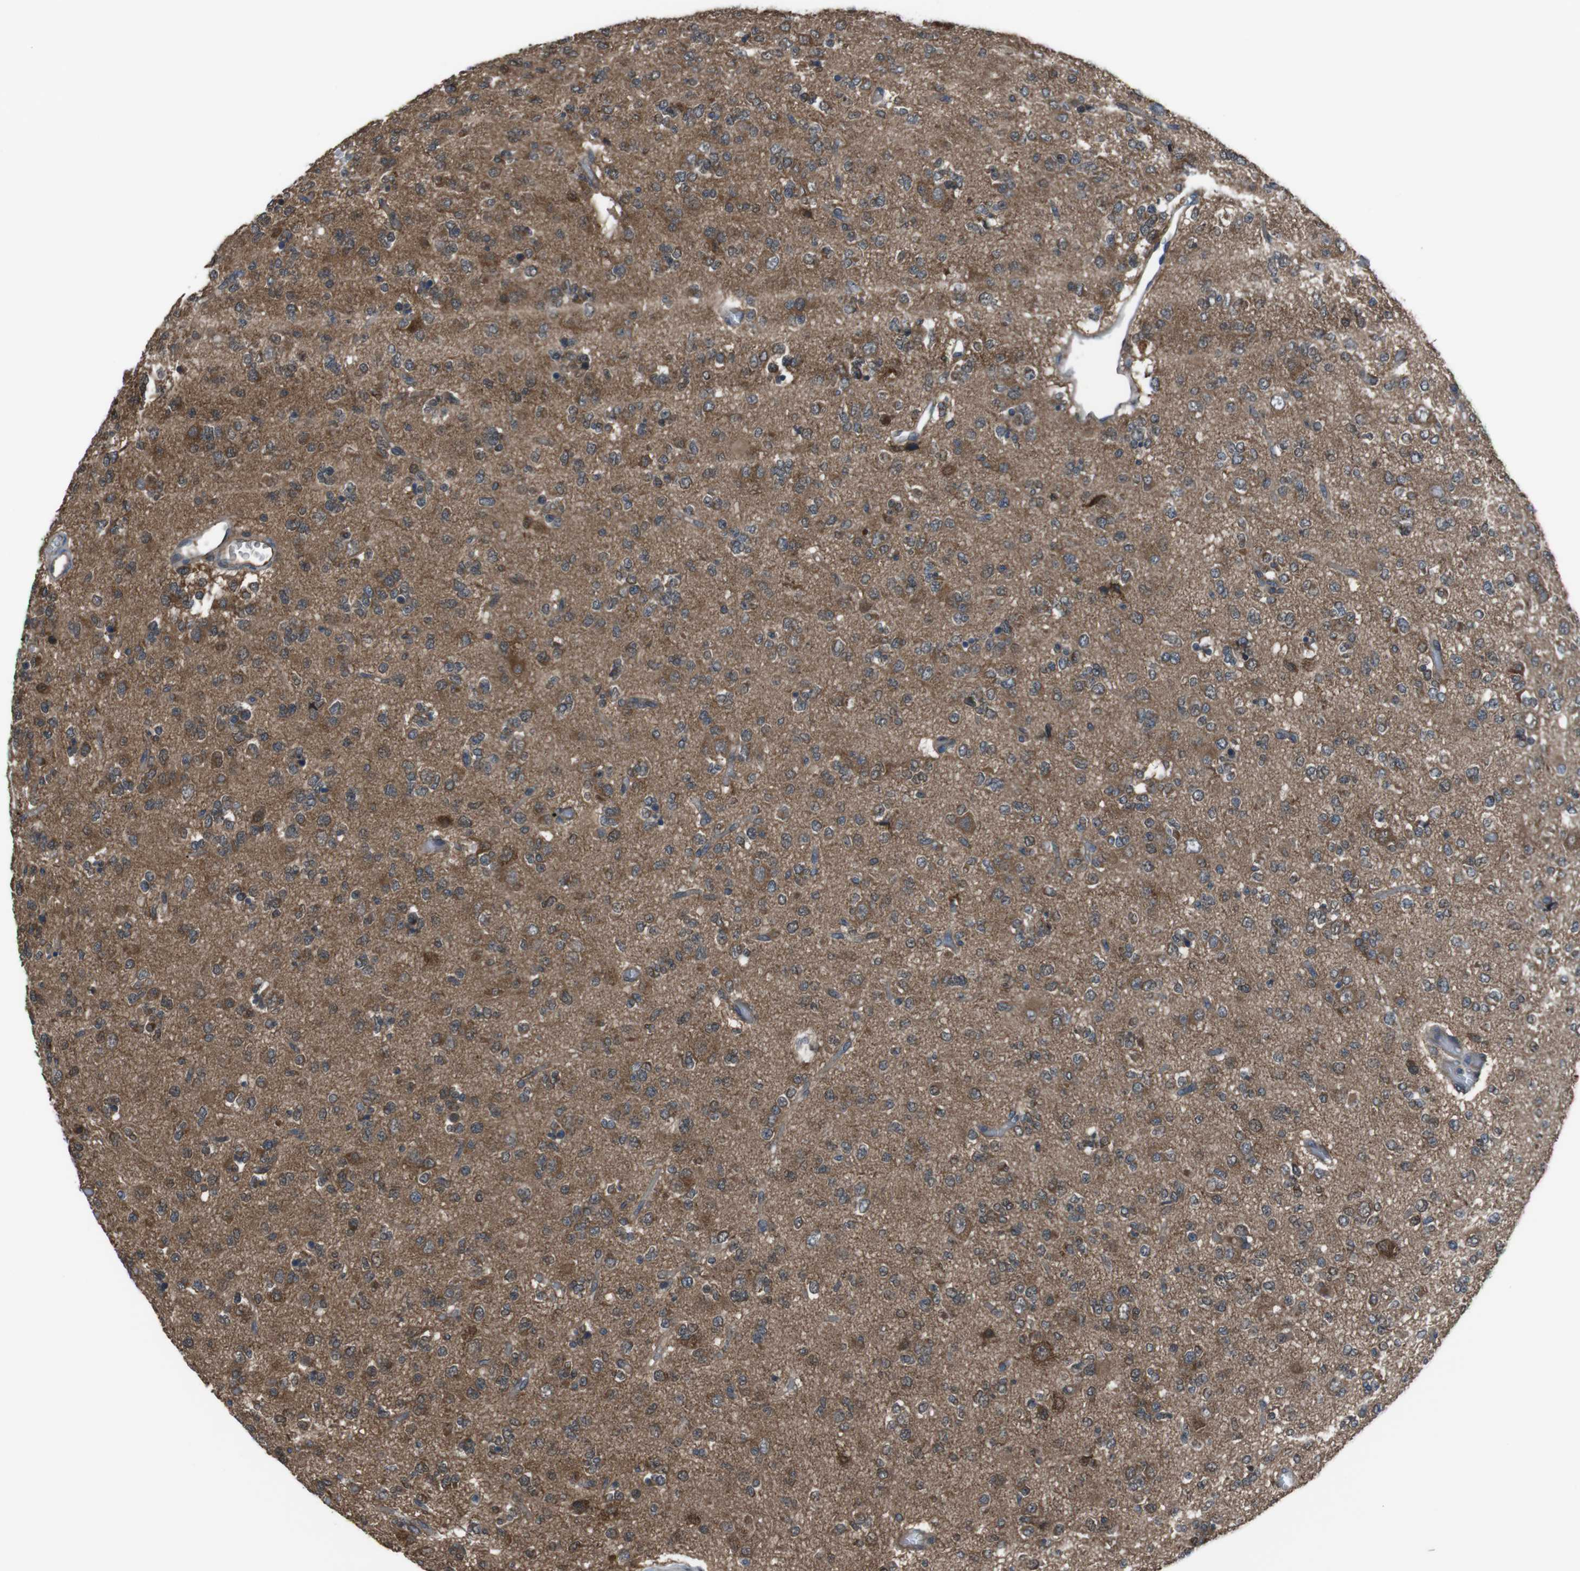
{"staining": {"intensity": "moderate", "quantity": ">75%", "location": "cytoplasmic/membranous"}, "tissue": "glioma", "cell_type": "Tumor cells", "image_type": "cancer", "snomed": [{"axis": "morphology", "description": "Glioma, malignant, Low grade"}, {"axis": "topography", "description": "Brain"}], "caption": "Glioma was stained to show a protein in brown. There is medium levels of moderate cytoplasmic/membranous positivity in approximately >75% of tumor cells.", "gene": "SSR3", "patient": {"sex": "male", "age": 38}}